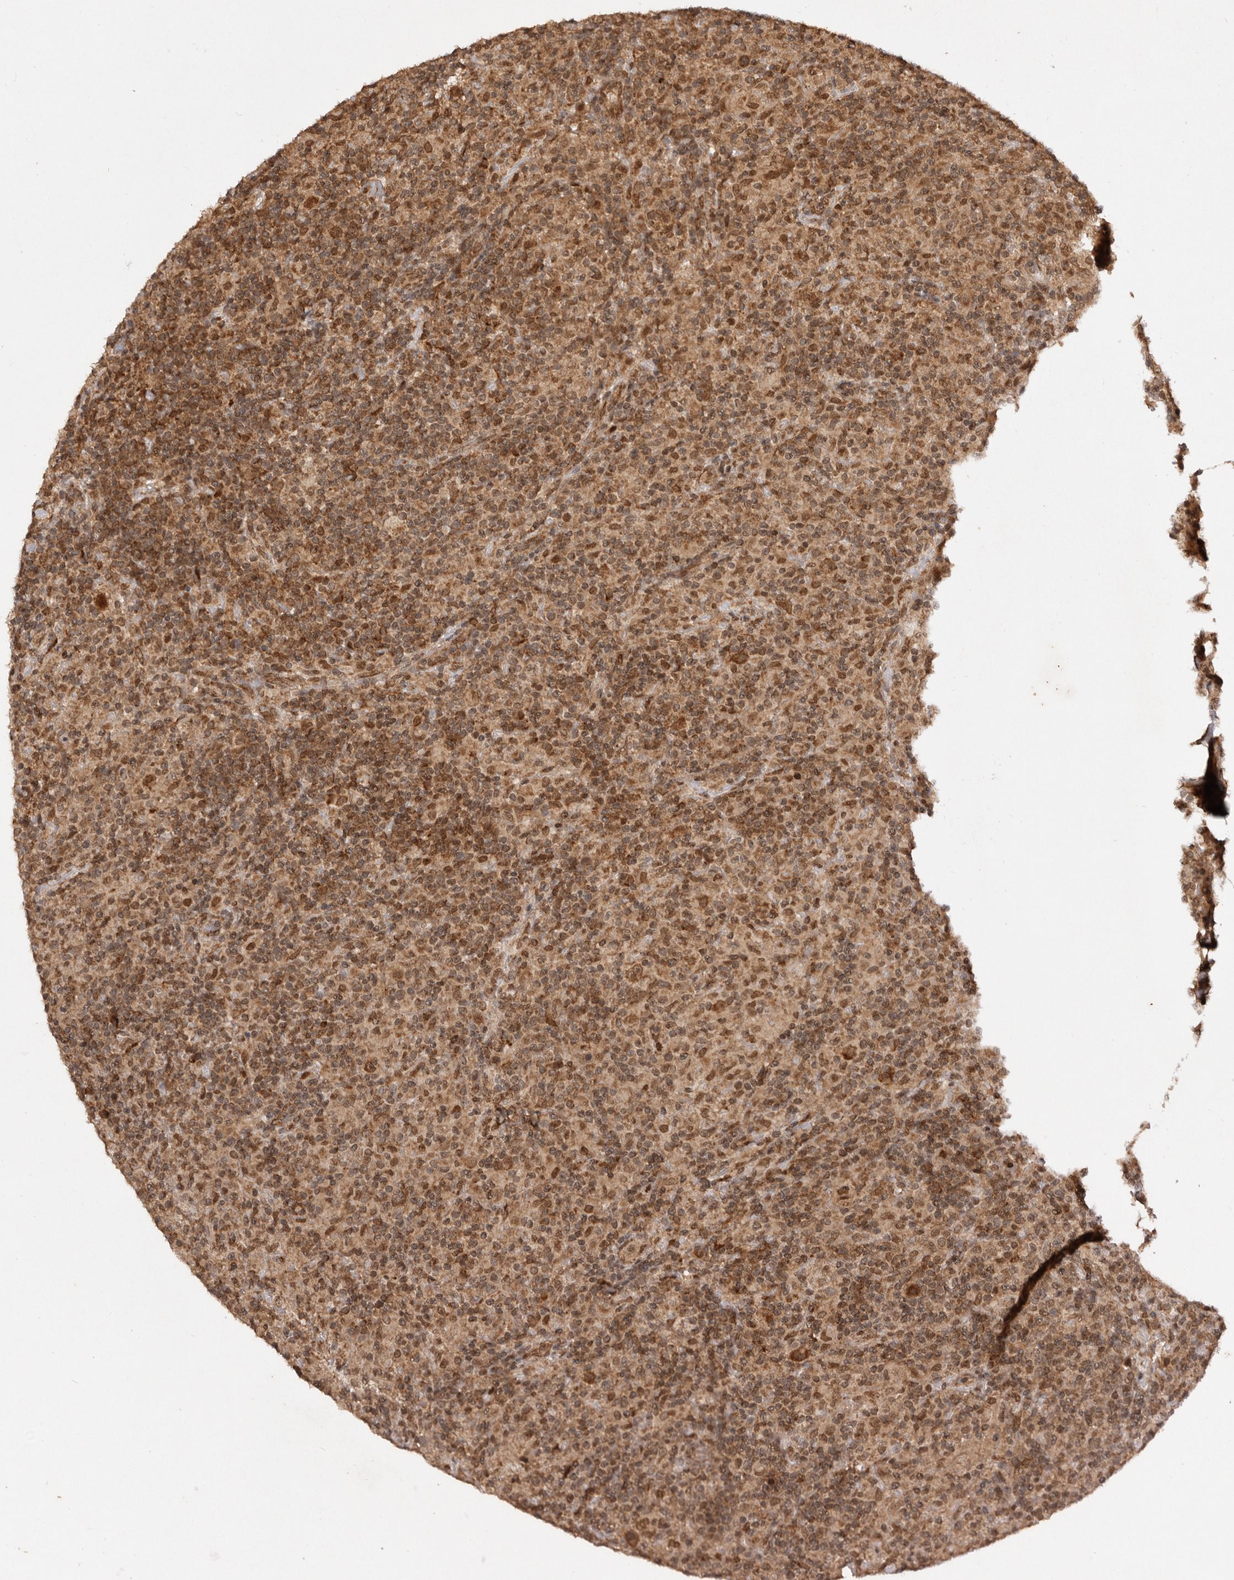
{"staining": {"intensity": "moderate", "quantity": ">75%", "location": "cytoplasmic/membranous"}, "tissue": "lymphoma", "cell_type": "Tumor cells", "image_type": "cancer", "snomed": [{"axis": "morphology", "description": "Hodgkin's disease, NOS"}, {"axis": "topography", "description": "Lymph node"}], "caption": "High-magnification brightfield microscopy of lymphoma stained with DAB (3,3'-diaminobenzidine) (brown) and counterstained with hematoxylin (blue). tumor cells exhibit moderate cytoplasmic/membranous staining is identified in approximately>75% of cells. (Stains: DAB in brown, nuclei in blue, Microscopy: brightfield microscopy at high magnification).", "gene": "TARS2", "patient": {"sex": "male", "age": 70}}